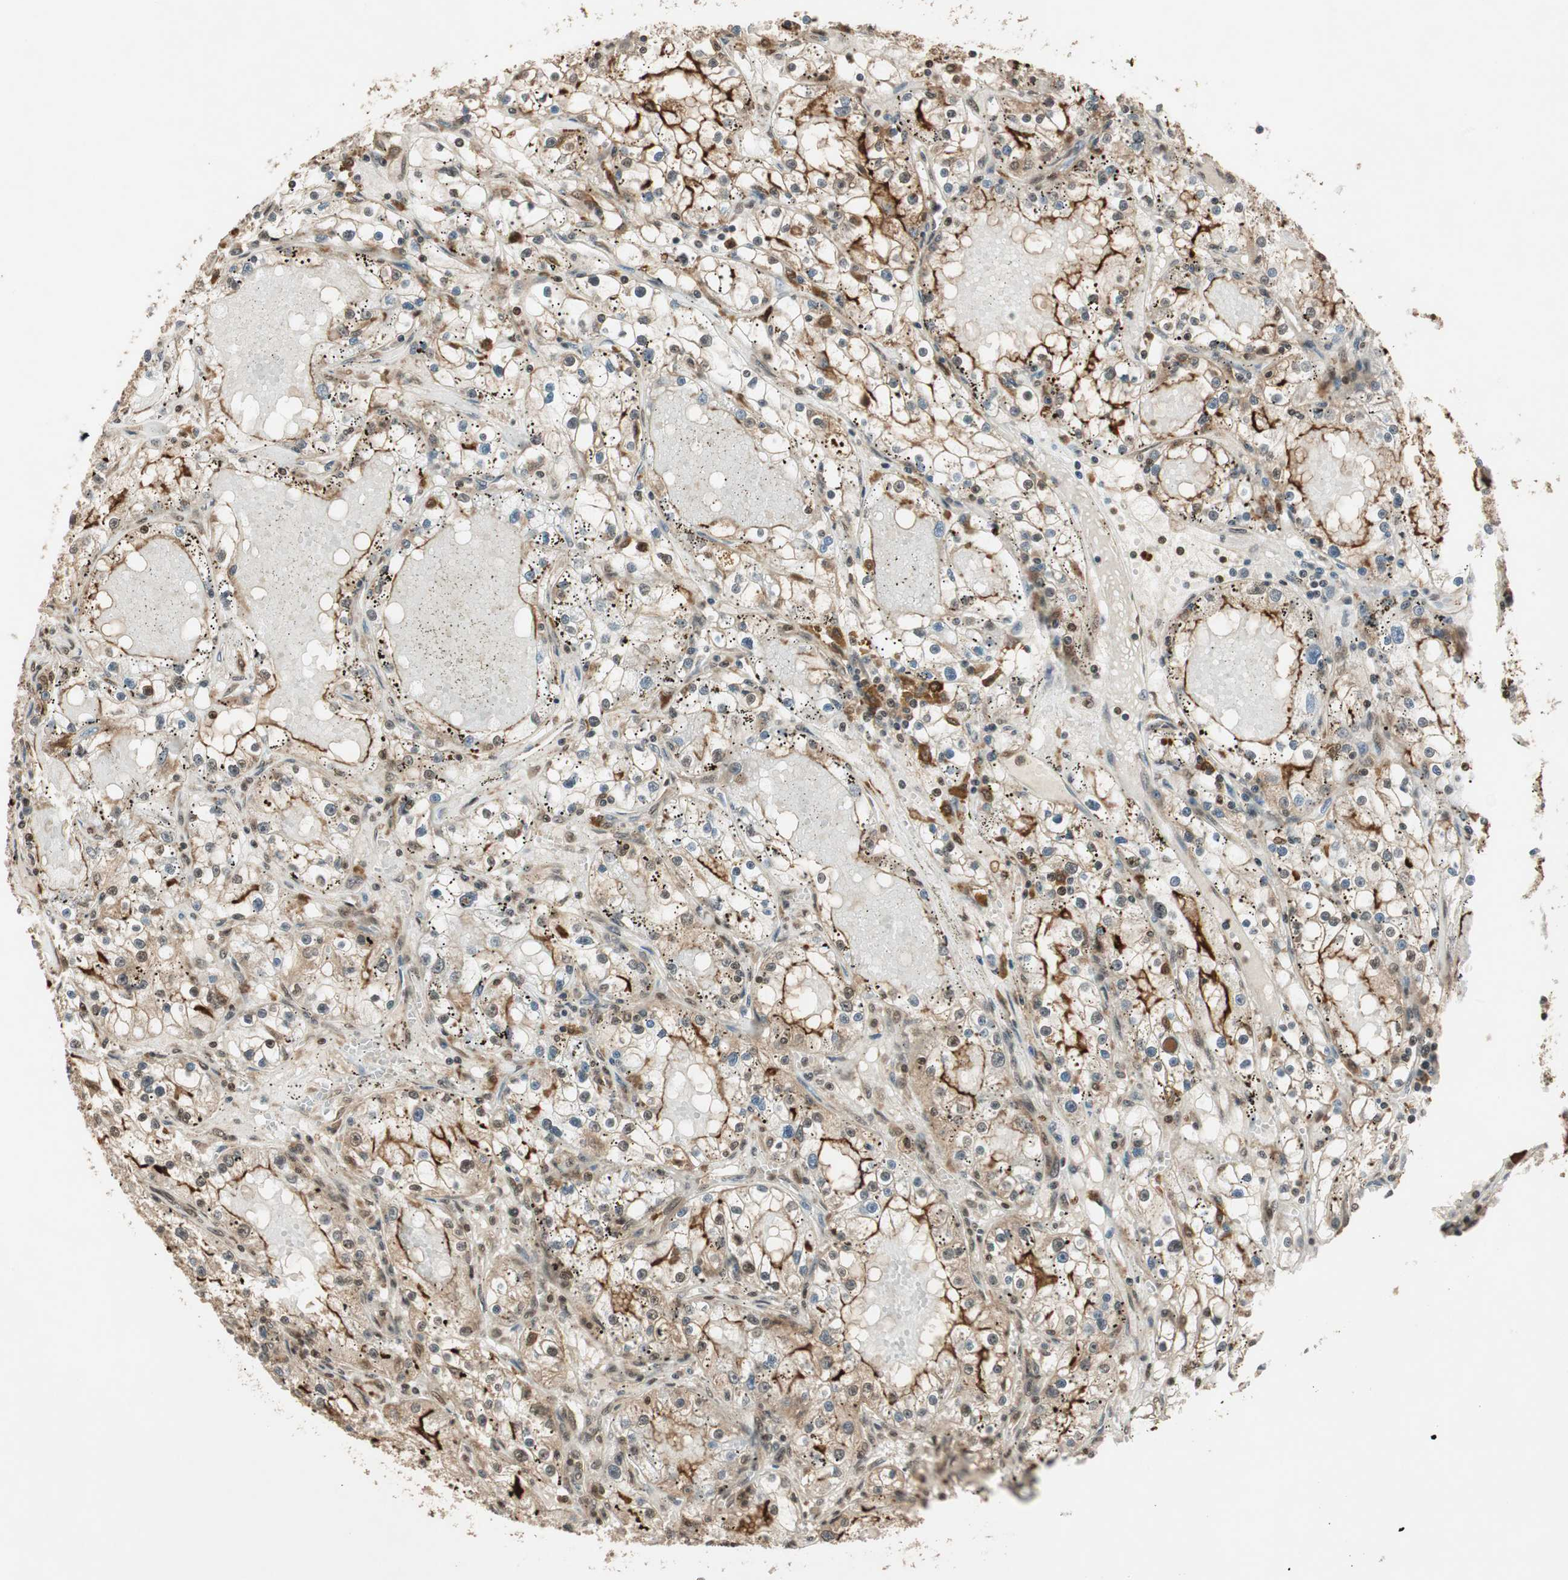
{"staining": {"intensity": "strong", "quantity": ">75%", "location": "cytoplasmic/membranous,nuclear"}, "tissue": "renal cancer", "cell_type": "Tumor cells", "image_type": "cancer", "snomed": [{"axis": "morphology", "description": "Adenocarcinoma, NOS"}, {"axis": "topography", "description": "Kidney"}], "caption": "Human adenocarcinoma (renal) stained with a protein marker shows strong staining in tumor cells.", "gene": "RPA3", "patient": {"sex": "male", "age": 56}}